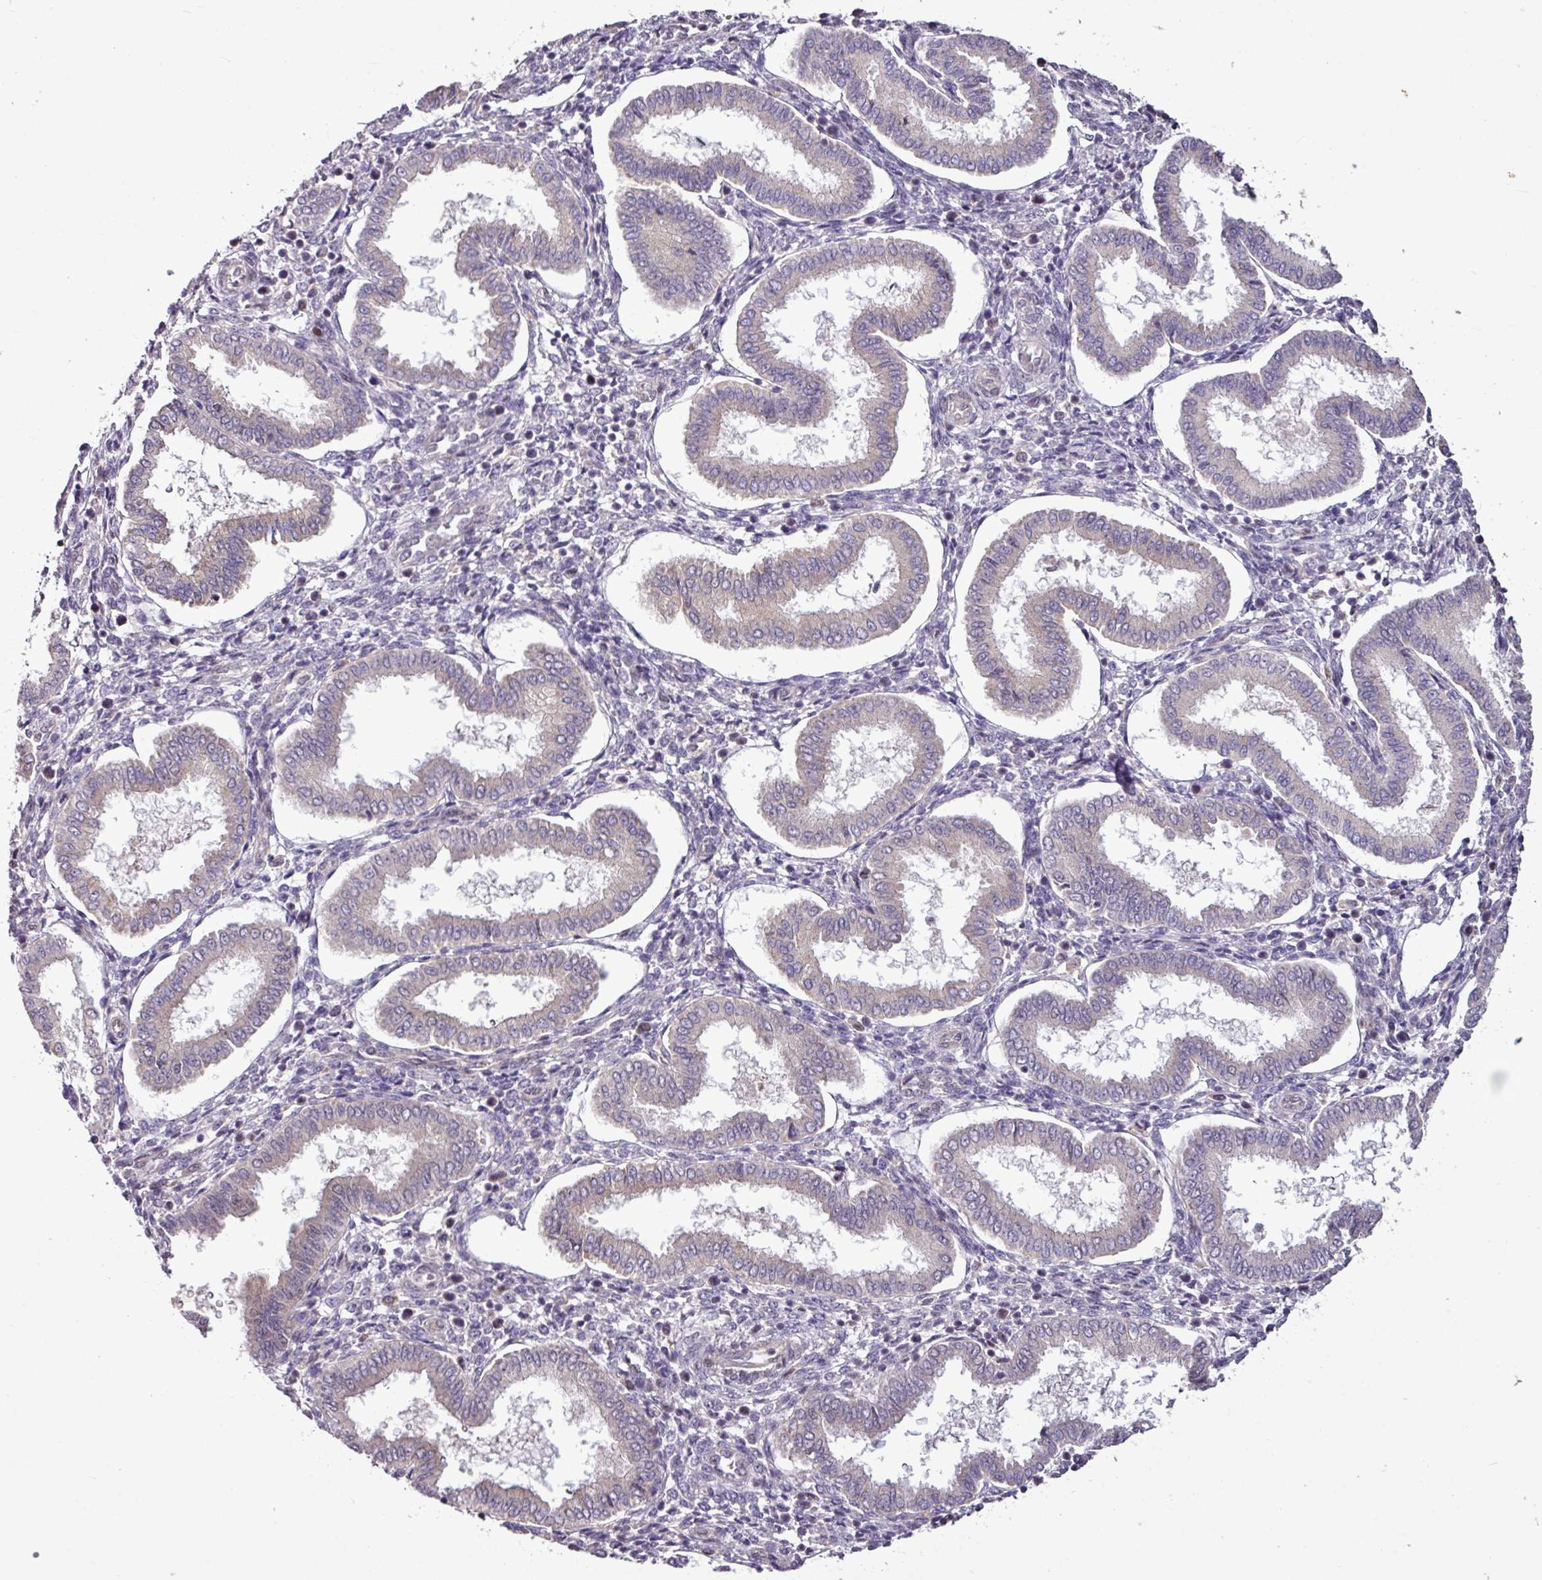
{"staining": {"intensity": "negative", "quantity": "none", "location": "none"}, "tissue": "endometrium", "cell_type": "Cells in endometrial stroma", "image_type": "normal", "snomed": [{"axis": "morphology", "description": "Normal tissue, NOS"}, {"axis": "topography", "description": "Endometrium"}], "caption": "This is an immunohistochemistry (IHC) histopathology image of normal human endometrium. There is no expression in cells in endometrial stroma.", "gene": "SKIC2", "patient": {"sex": "female", "age": 24}}